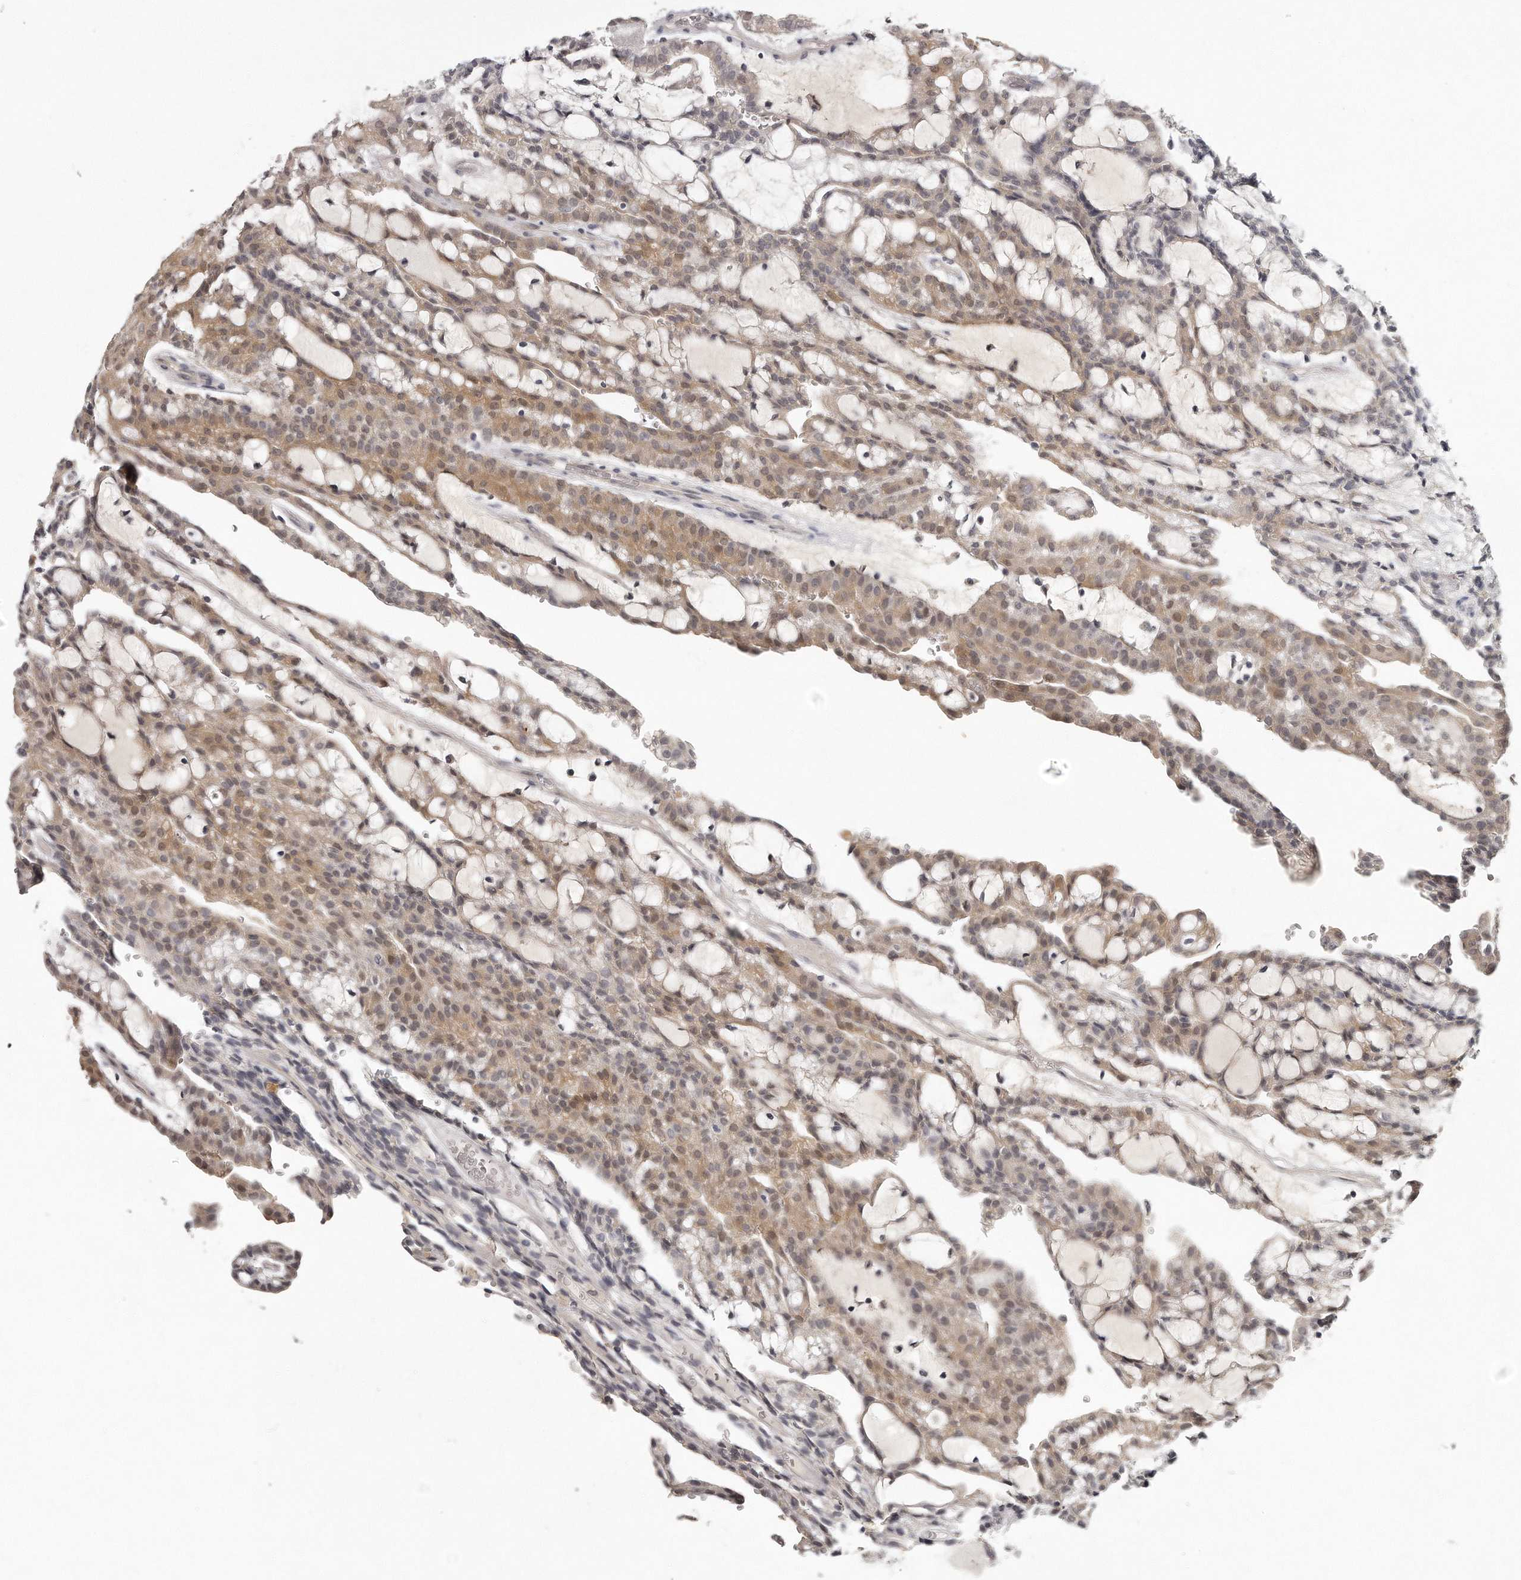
{"staining": {"intensity": "moderate", "quantity": ">75%", "location": "cytoplasmic/membranous,nuclear"}, "tissue": "renal cancer", "cell_type": "Tumor cells", "image_type": "cancer", "snomed": [{"axis": "morphology", "description": "Adenocarcinoma, NOS"}, {"axis": "topography", "description": "Kidney"}], "caption": "A histopathology image showing moderate cytoplasmic/membranous and nuclear staining in about >75% of tumor cells in renal cancer (adenocarcinoma), as visualized by brown immunohistochemical staining.", "gene": "GGCT", "patient": {"sex": "male", "age": 63}}